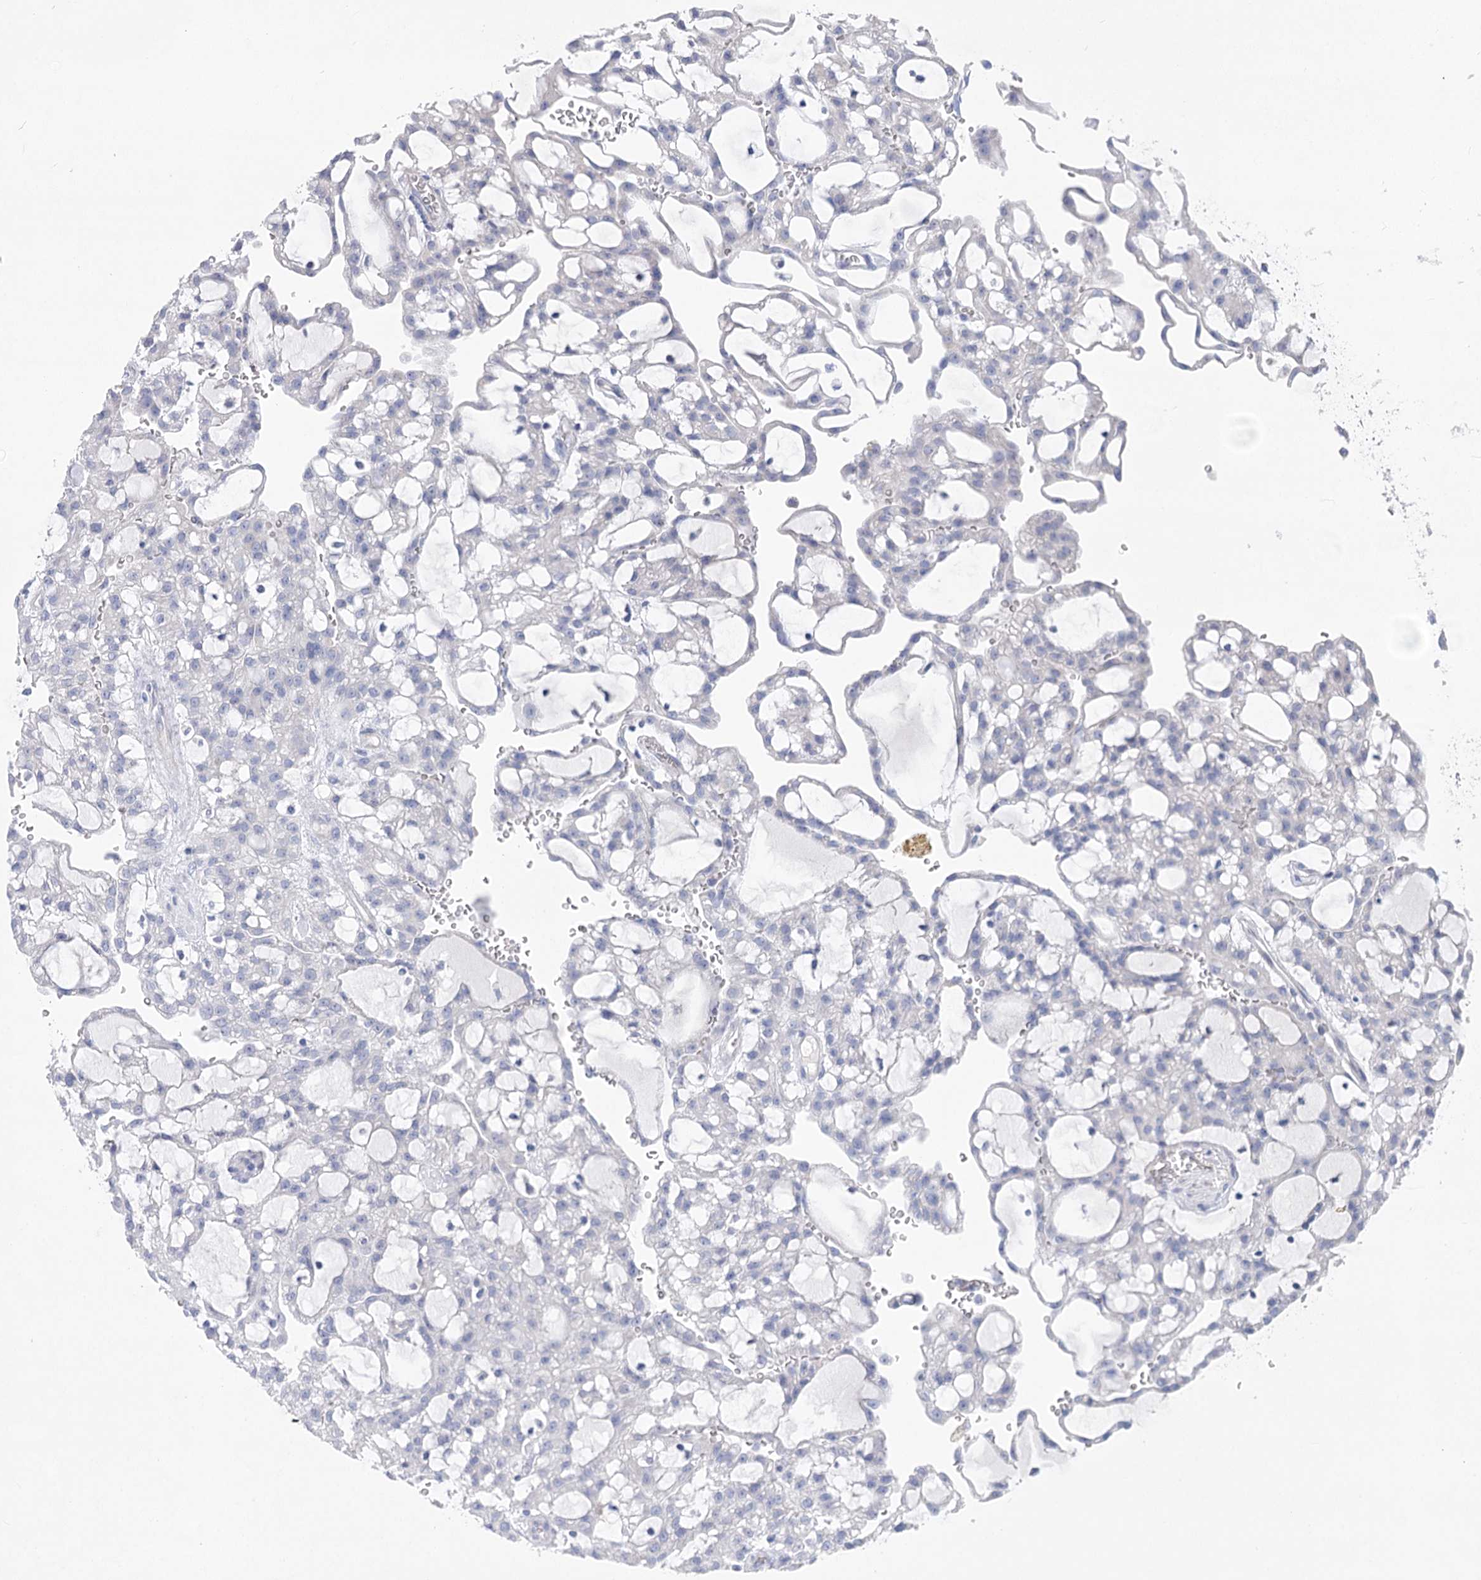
{"staining": {"intensity": "negative", "quantity": "none", "location": "none"}, "tissue": "renal cancer", "cell_type": "Tumor cells", "image_type": "cancer", "snomed": [{"axis": "morphology", "description": "Adenocarcinoma, NOS"}, {"axis": "topography", "description": "Kidney"}], "caption": "Immunohistochemistry photomicrograph of adenocarcinoma (renal) stained for a protein (brown), which reveals no positivity in tumor cells. (Stains: DAB (3,3'-diaminobenzidine) immunohistochemistry with hematoxylin counter stain, Microscopy: brightfield microscopy at high magnification).", "gene": "WDR74", "patient": {"sex": "male", "age": 63}}